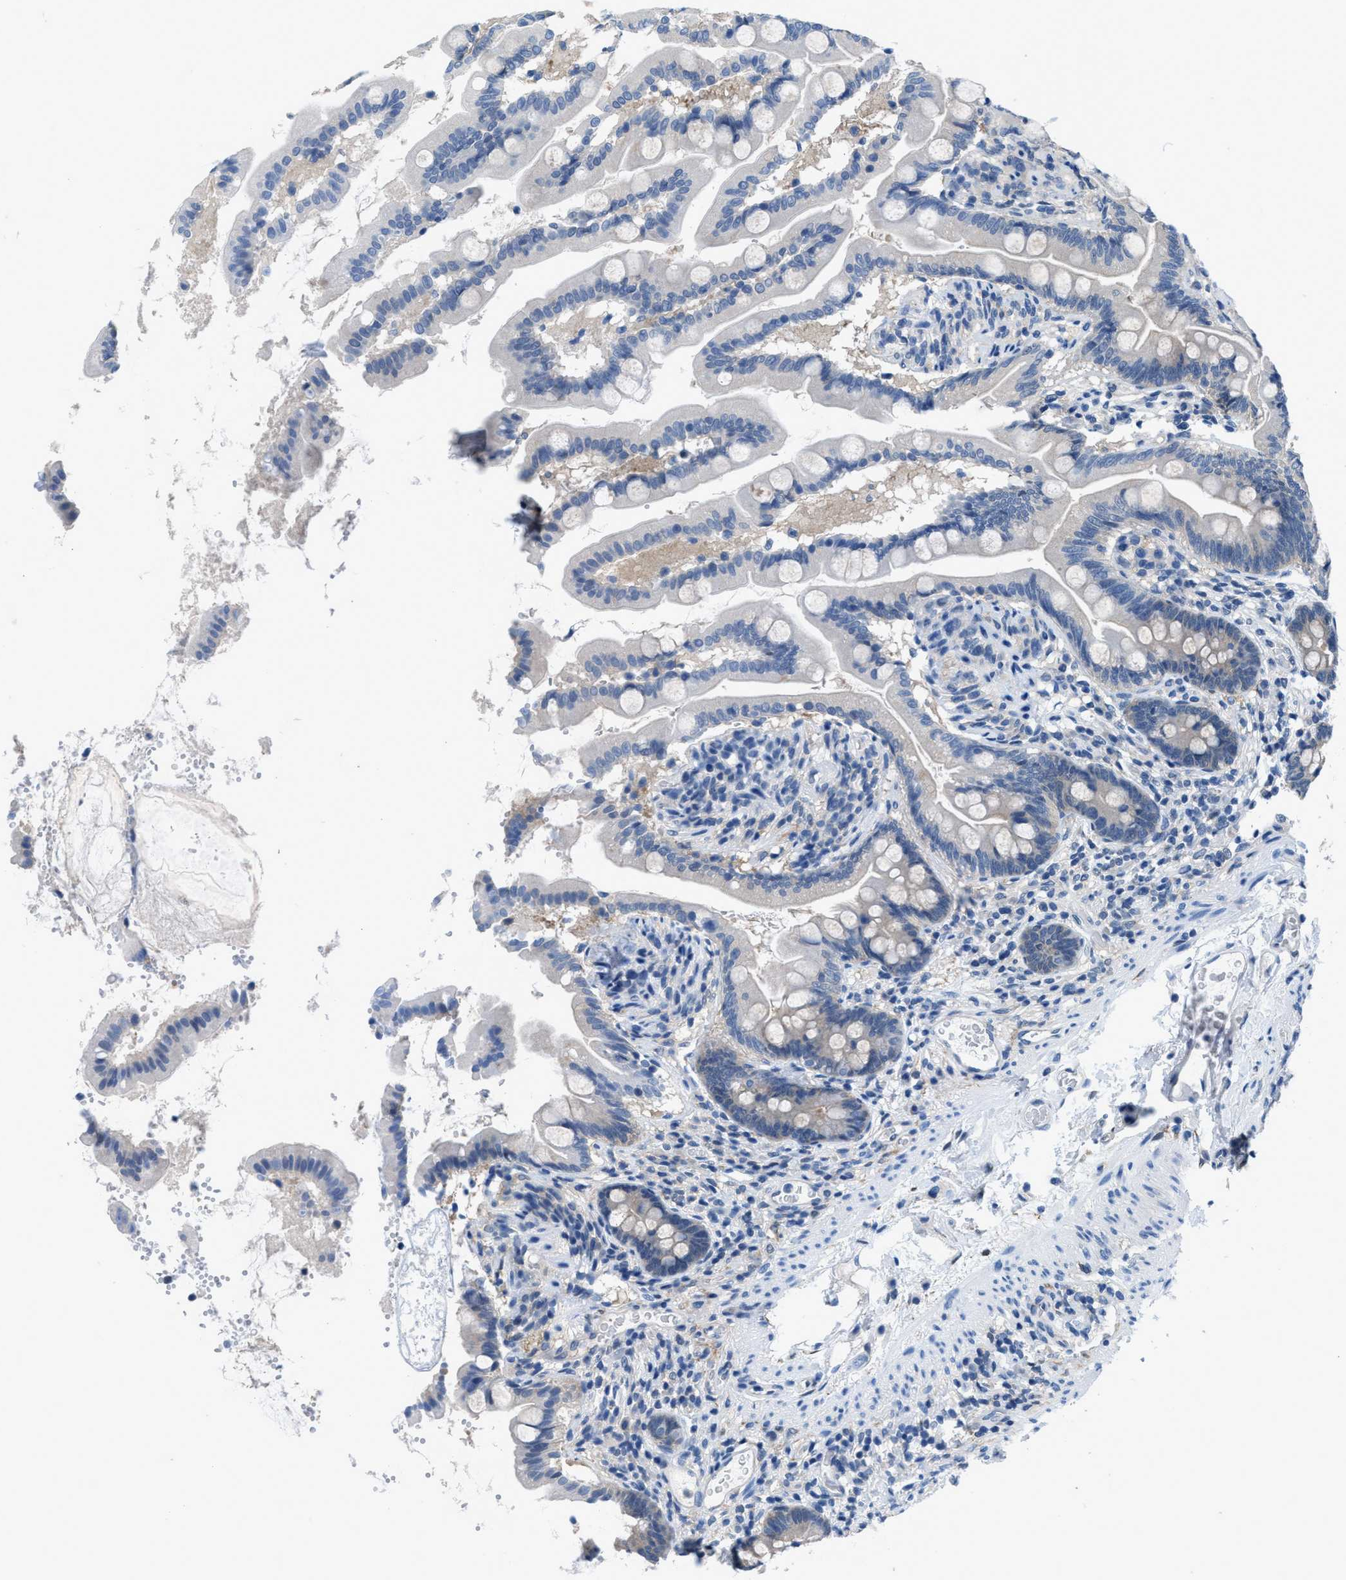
{"staining": {"intensity": "negative", "quantity": "none", "location": "none"}, "tissue": "small intestine", "cell_type": "Glandular cells", "image_type": "normal", "snomed": [{"axis": "morphology", "description": "Normal tissue, NOS"}, {"axis": "topography", "description": "Small intestine"}], "caption": "Immunohistochemistry micrograph of normal small intestine: human small intestine stained with DAB (3,3'-diaminobenzidine) exhibits no significant protein staining in glandular cells. (DAB IHC, high magnification).", "gene": "NUDT5", "patient": {"sex": "female", "age": 56}}